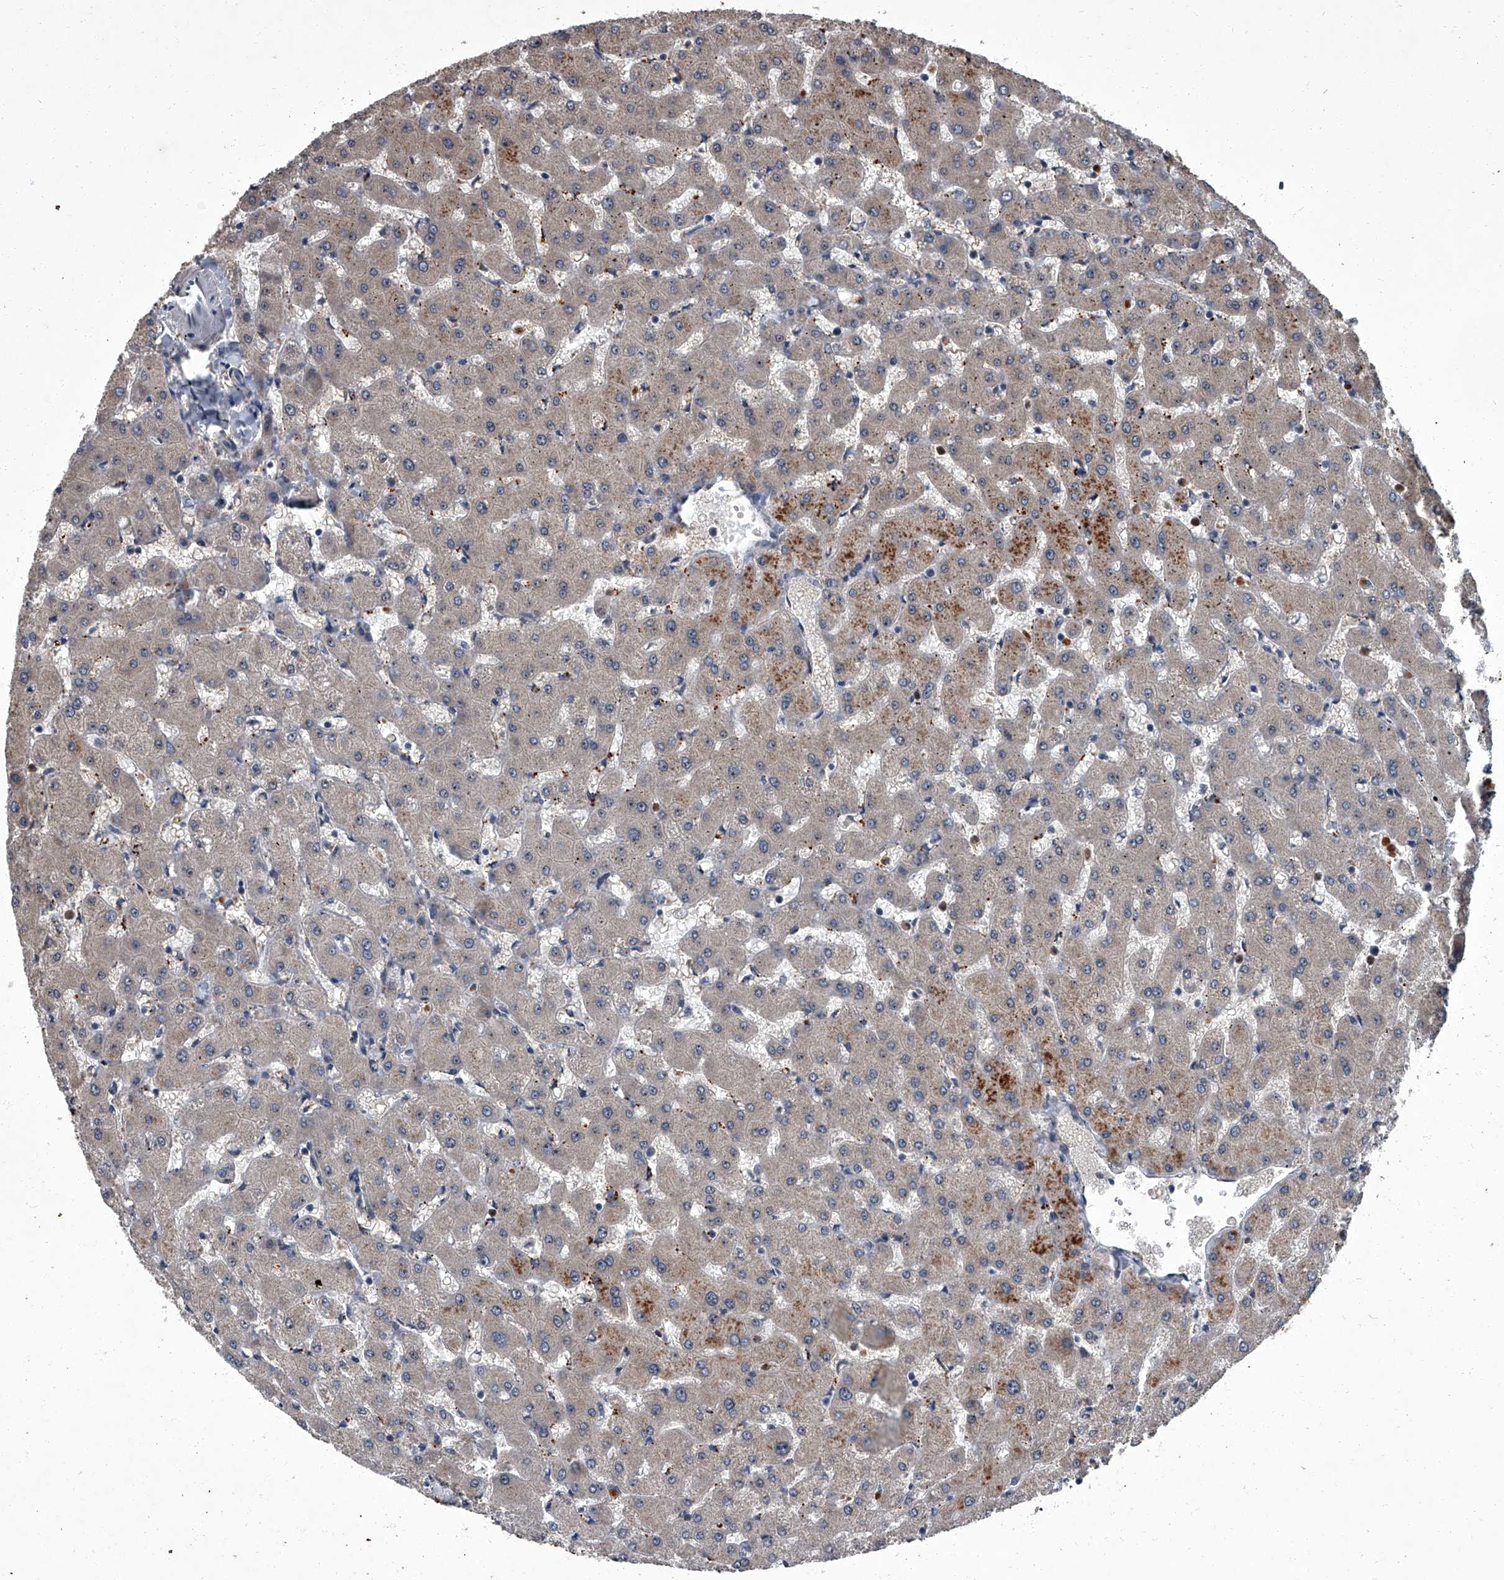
{"staining": {"intensity": "negative", "quantity": "none", "location": "none"}, "tissue": "liver", "cell_type": "Cholangiocytes", "image_type": "normal", "snomed": [{"axis": "morphology", "description": "Normal tissue, NOS"}, {"axis": "topography", "description": "Liver"}], "caption": "A high-resolution histopathology image shows immunohistochemistry (IHC) staining of unremarkable liver, which displays no significant expression in cholangiocytes. (Brightfield microscopy of DAB IHC at high magnification).", "gene": "SIRT4", "patient": {"sex": "female", "age": 63}}